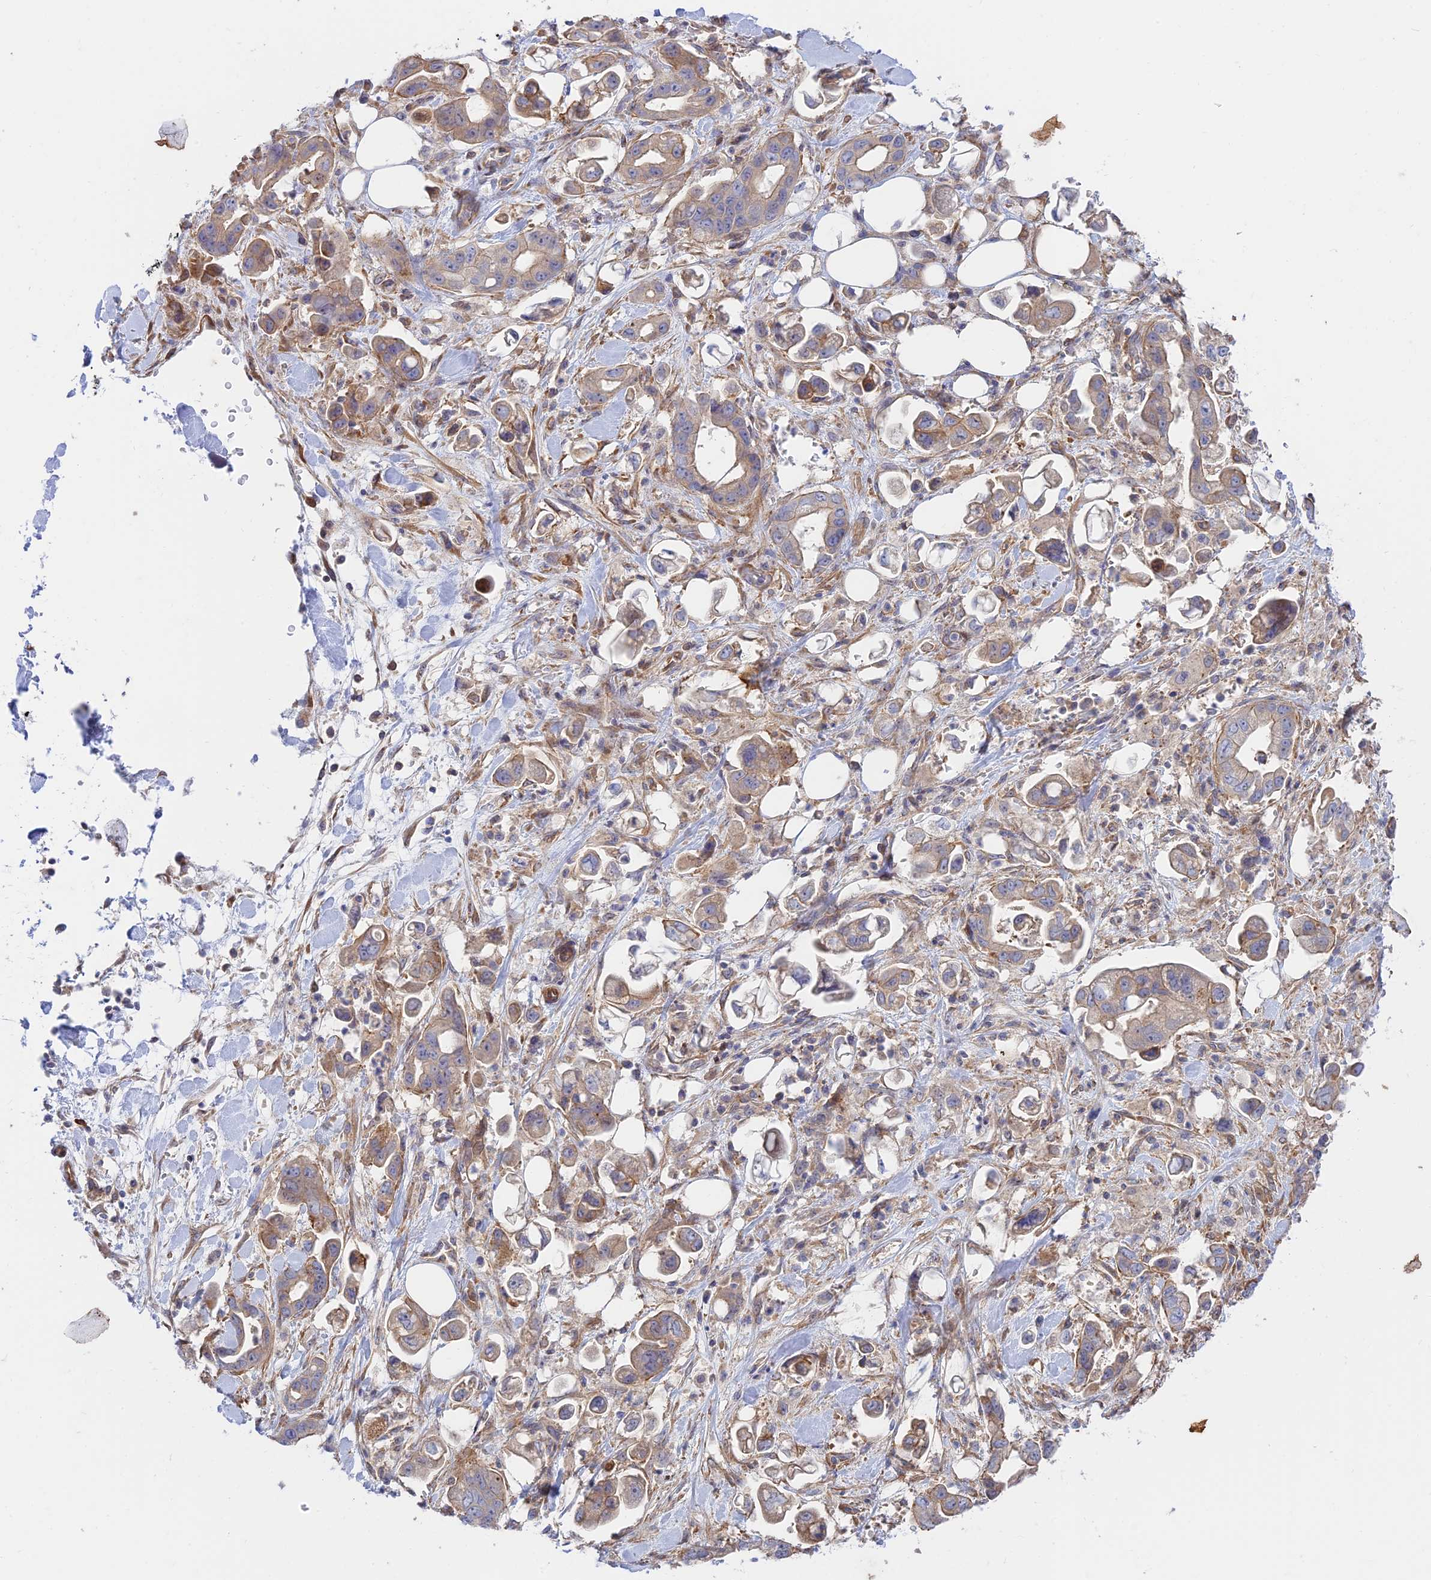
{"staining": {"intensity": "weak", "quantity": "25%-75%", "location": "cytoplasmic/membranous"}, "tissue": "stomach cancer", "cell_type": "Tumor cells", "image_type": "cancer", "snomed": [{"axis": "morphology", "description": "Adenocarcinoma, NOS"}, {"axis": "topography", "description": "Stomach"}], "caption": "Brown immunohistochemical staining in adenocarcinoma (stomach) exhibits weak cytoplasmic/membranous staining in approximately 25%-75% of tumor cells.", "gene": "KCNAB1", "patient": {"sex": "male", "age": 62}}